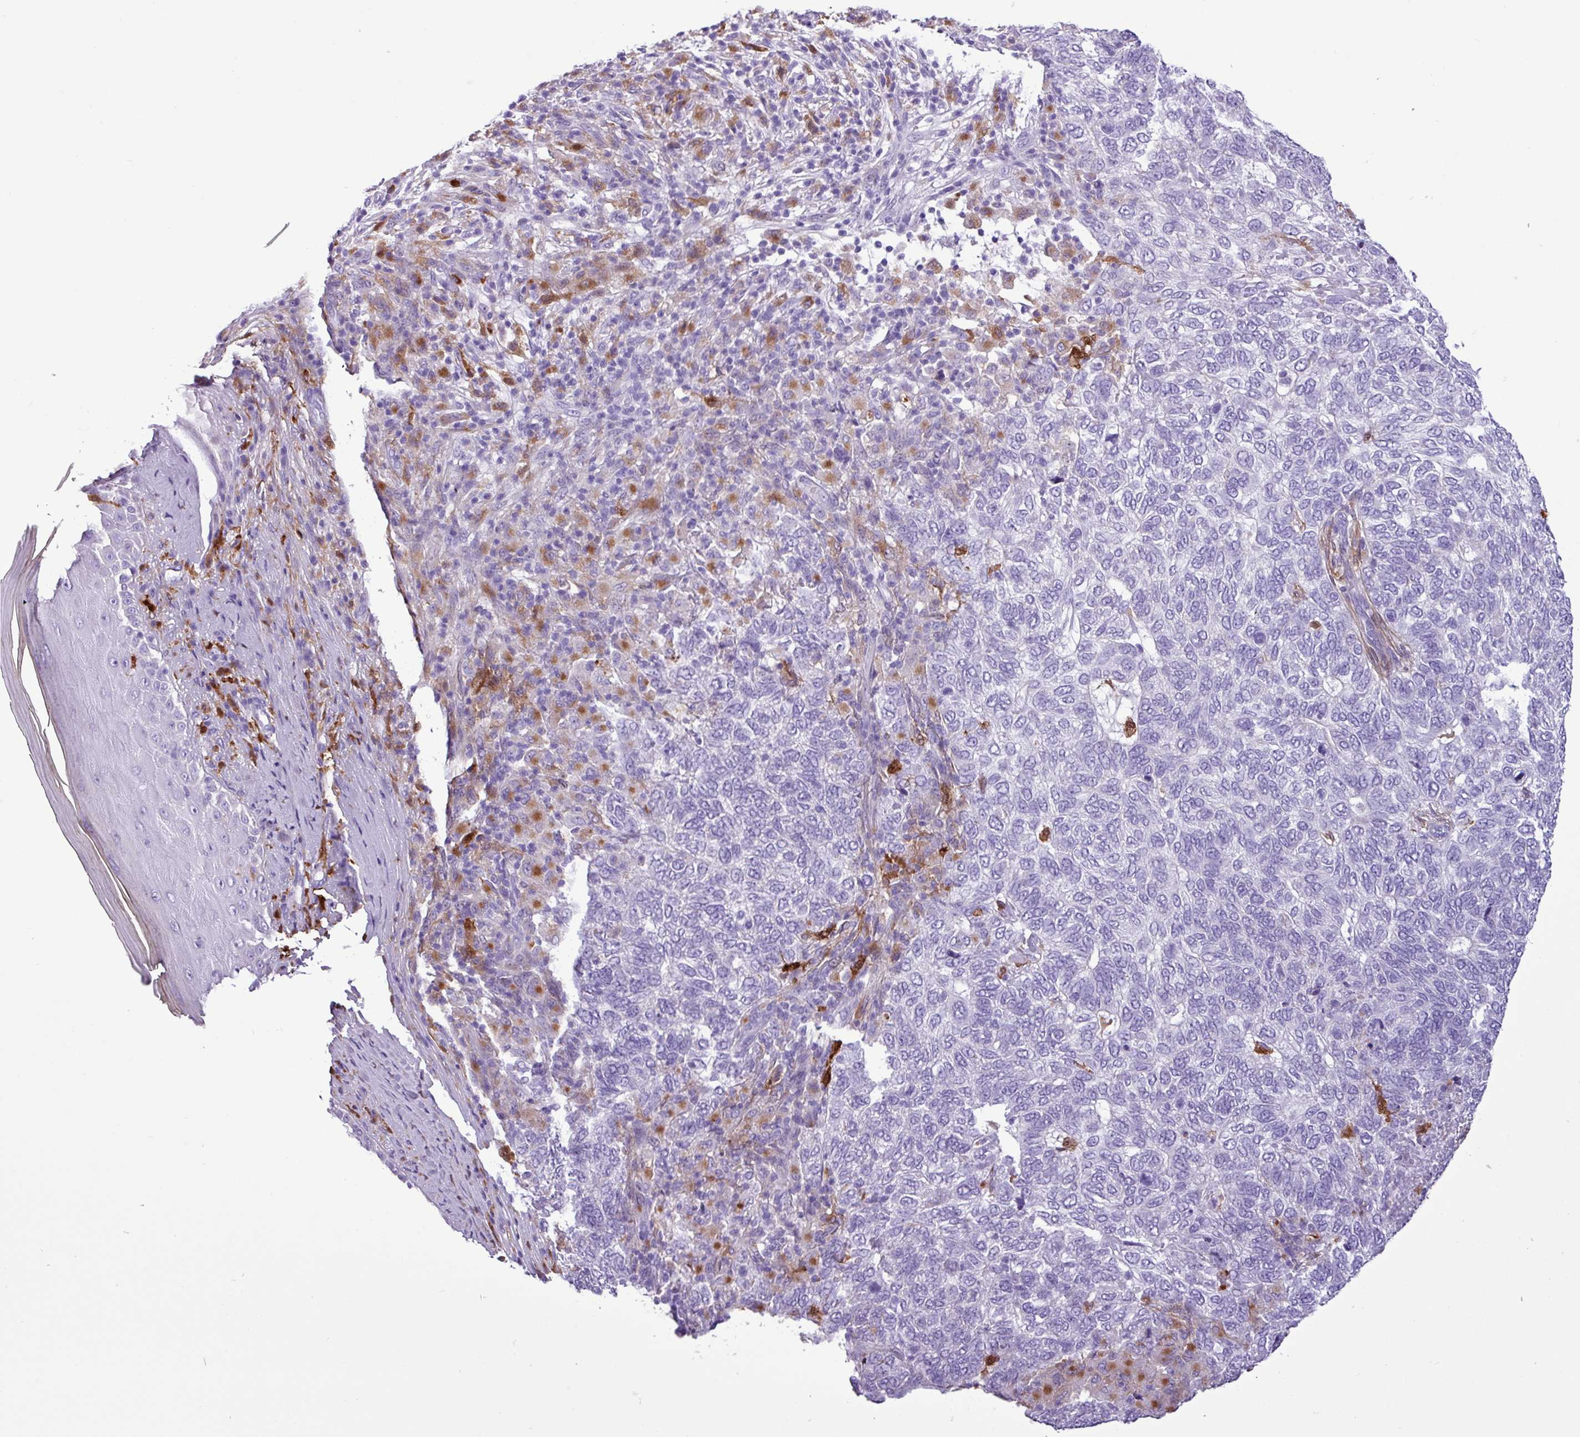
{"staining": {"intensity": "negative", "quantity": "none", "location": "none"}, "tissue": "skin cancer", "cell_type": "Tumor cells", "image_type": "cancer", "snomed": [{"axis": "morphology", "description": "Basal cell carcinoma"}, {"axis": "topography", "description": "Skin"}], "caption": "This is an immunohistochemistry (IHC) photomicrograph of skin cancer (basal cell carcinoma). There is no staining in tumor cells.", "gene": "TMEM200C", "patient": {"sex": "female", "age": 65}}